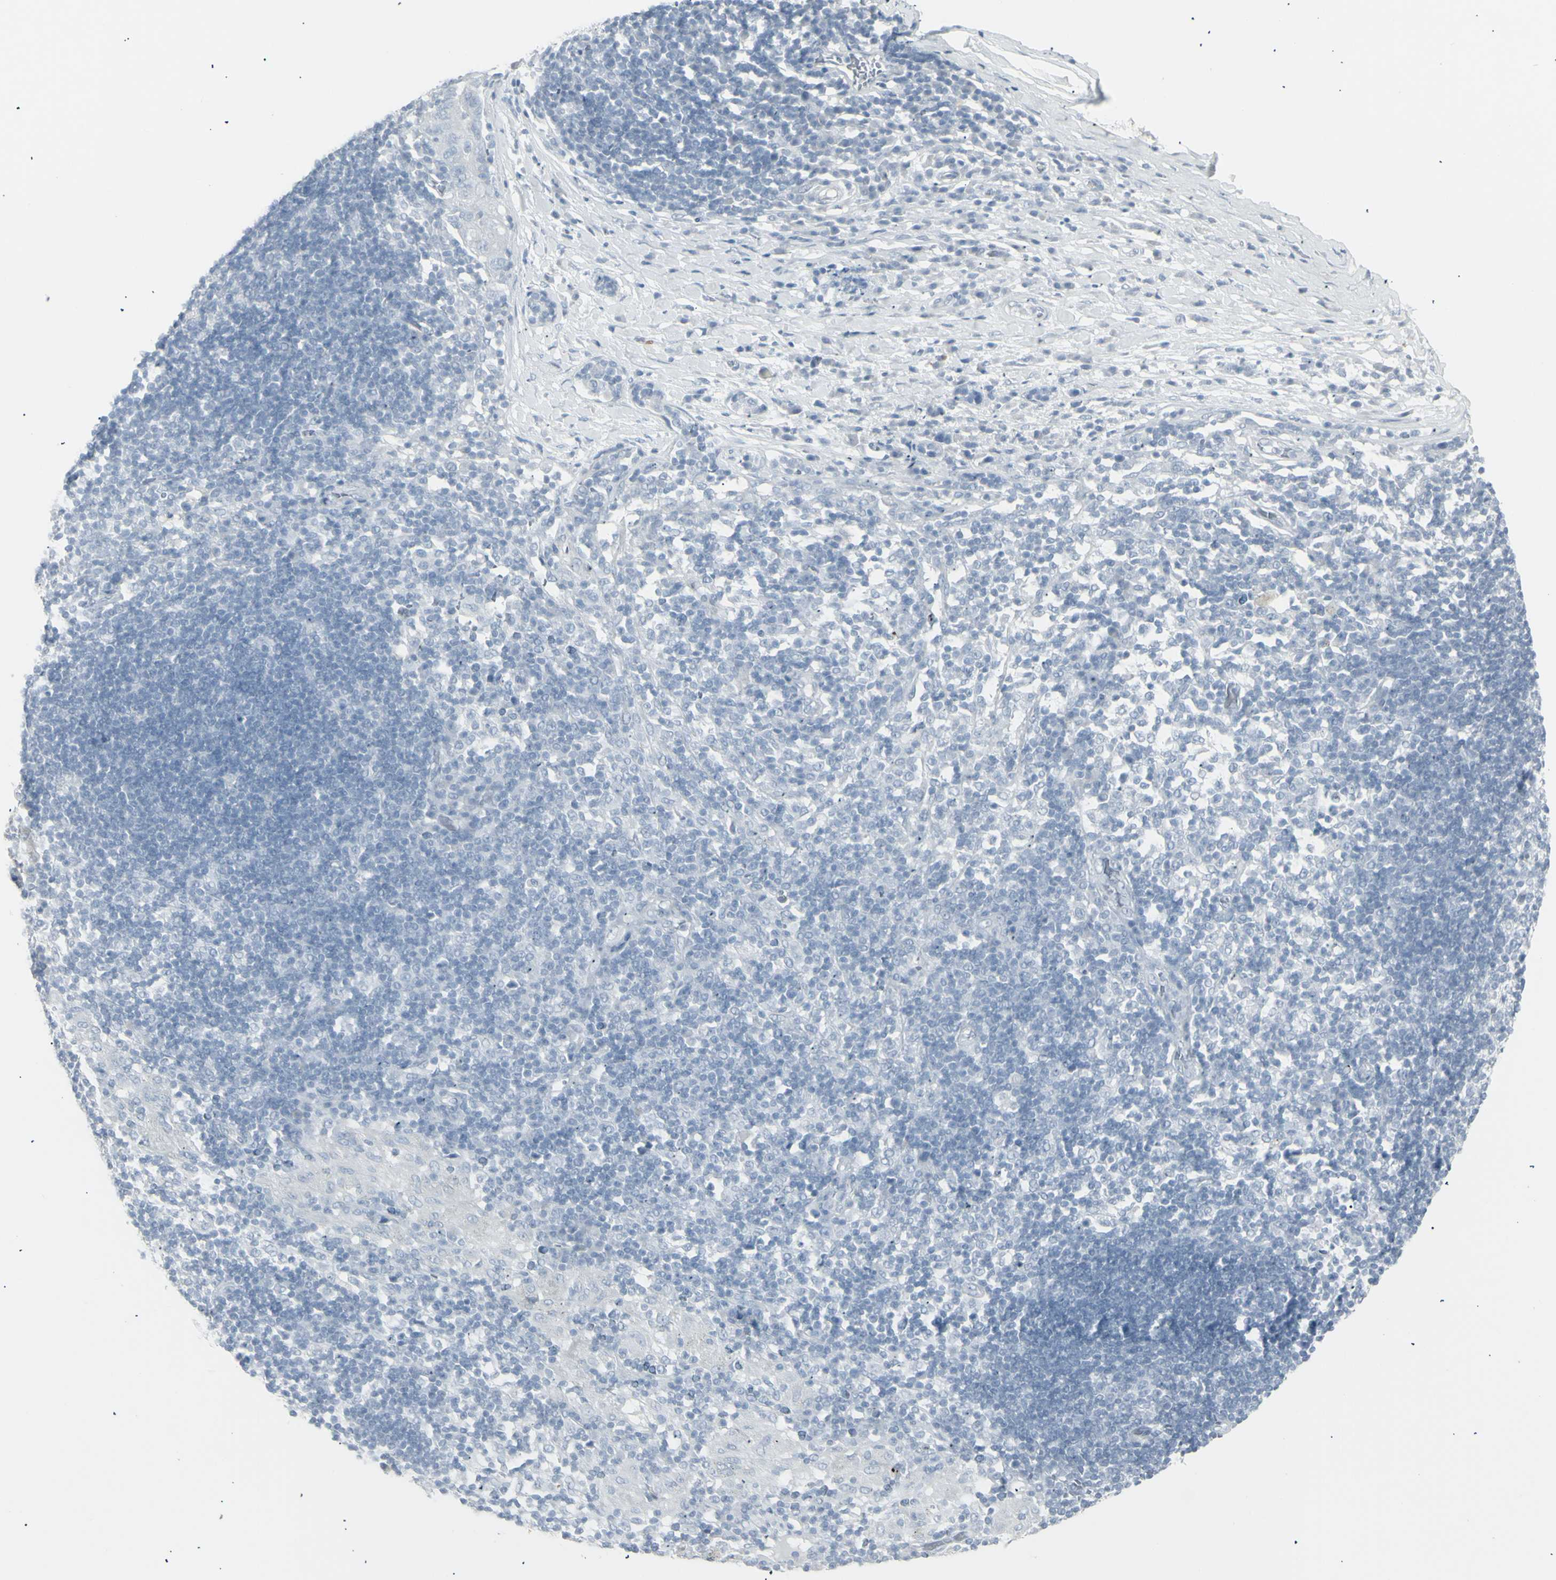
{"staining": {"intensity": "negative", "quantity": "none", "location": "none"}, "tissue": "adipose tissue", "cell_type": "Adipocytes", "image_type": "normal", "snomed": [{"axis": "morphology", "description": "Normal tissue, NOS"}, {"axis": "morphology", "description": "Adenocarcinoma, NOS"}, {"axis": "topography", "description": "Esophagus"}], "caption": "Immunohistochemistry micrograph of unremarkable human adipose tissue stained for a protein (brown), which reveals no positivity in adipocytes.", "gene": "YBX2", "patient": {"sex": "male", "age": 62}}